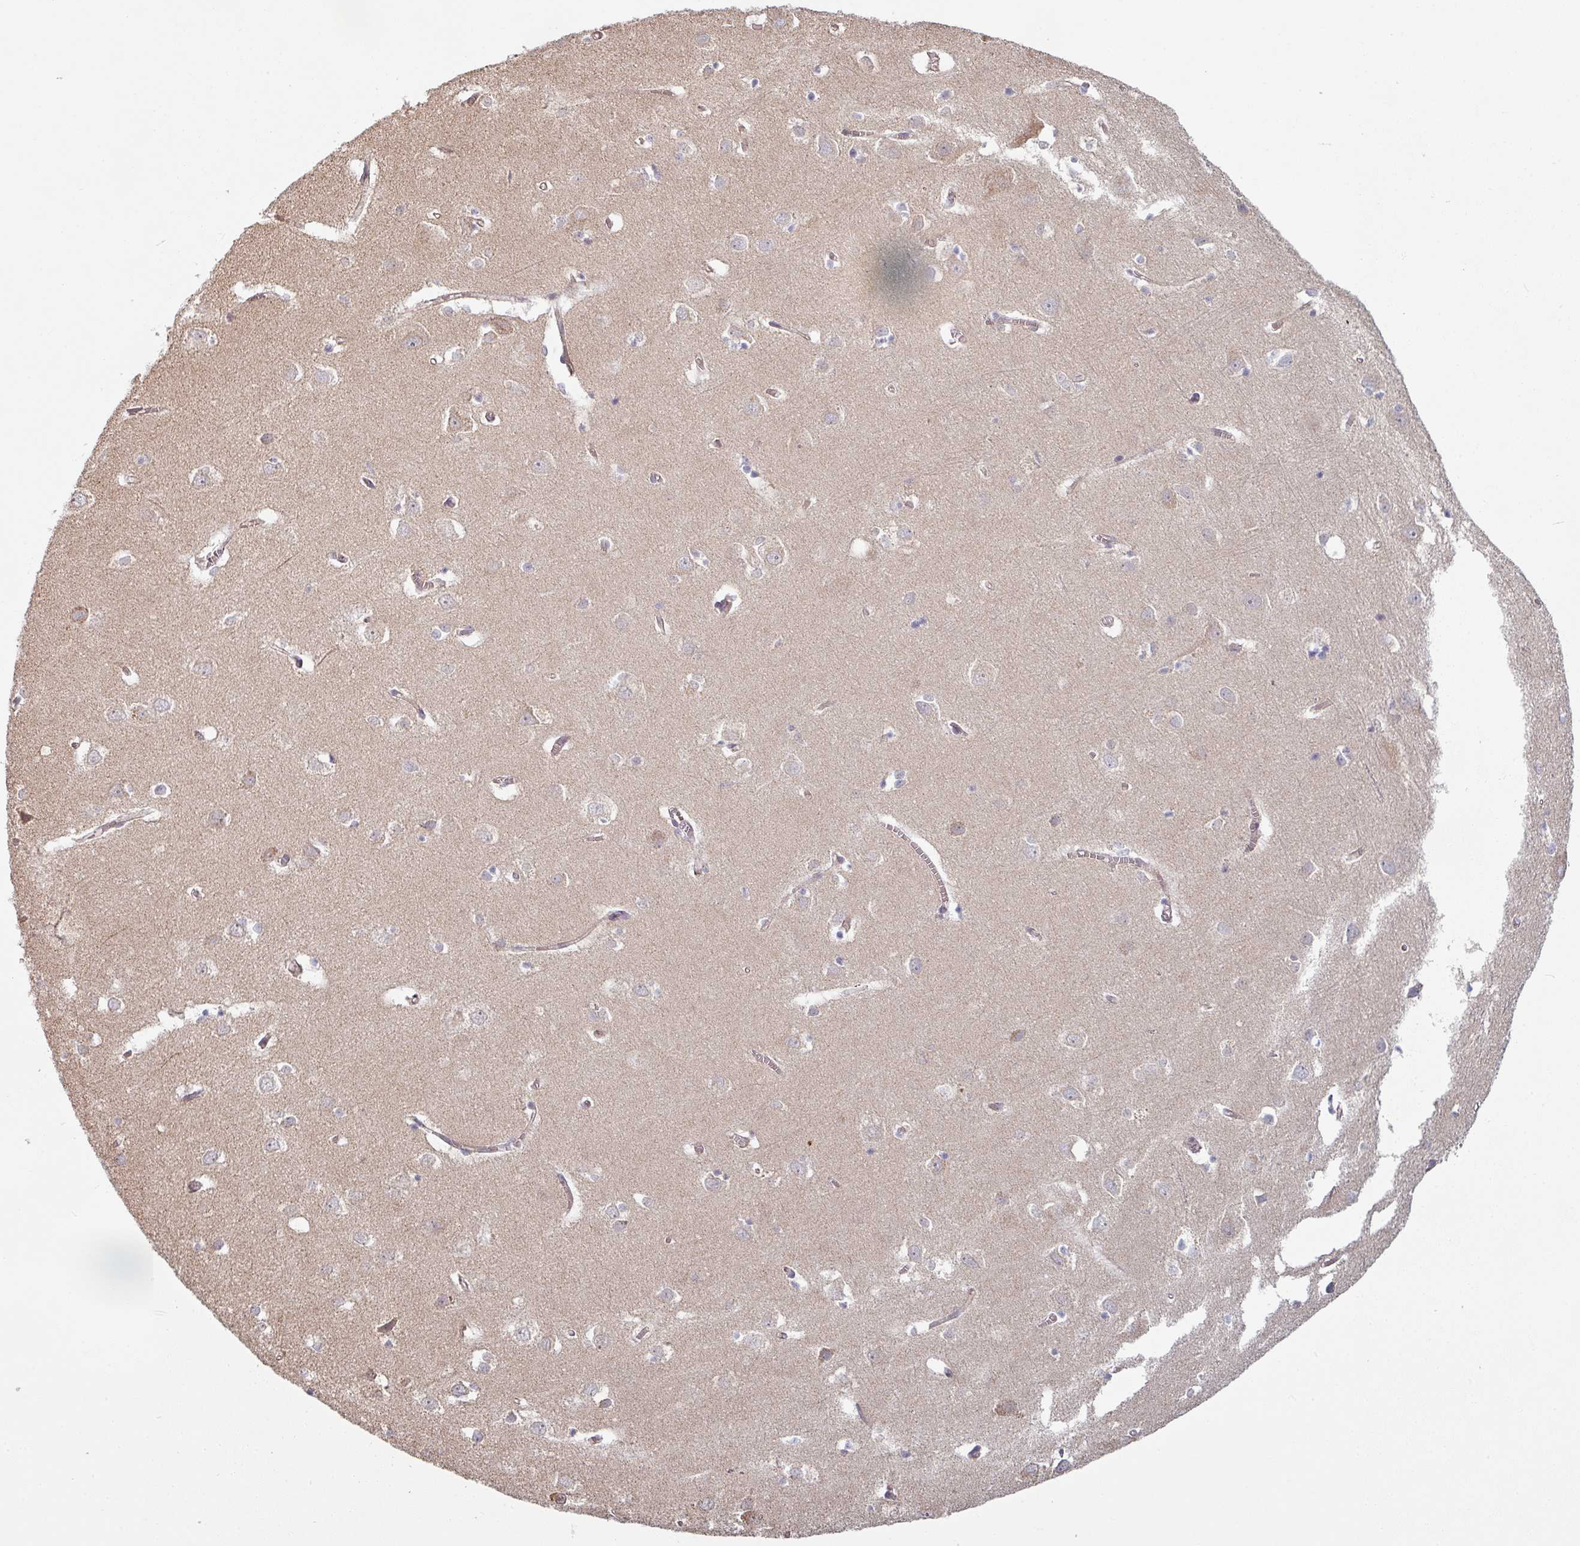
{"staining": {"intensity": "weak", "quantity": ">75%", "location": "cytoplasmic/membranous"}, "tissue": "cerebral cortex", "cell_type": "Endothelial cells", "image_type": "normal", "snomed": [{"axis": "morphology", "description": "Normal tissue, NOS"}, {"axis": "topography", "description": "Cerebral cortex"}], "caption": "High-power microscopy captured an IHC image of unremarkable cerebral cortex, revealing weak cytoplasmic/membranous positivity in about >75% of endothelial cells.", "gene": "PLEKHJ1", "patient": {"sex": "male", "age": 70}}